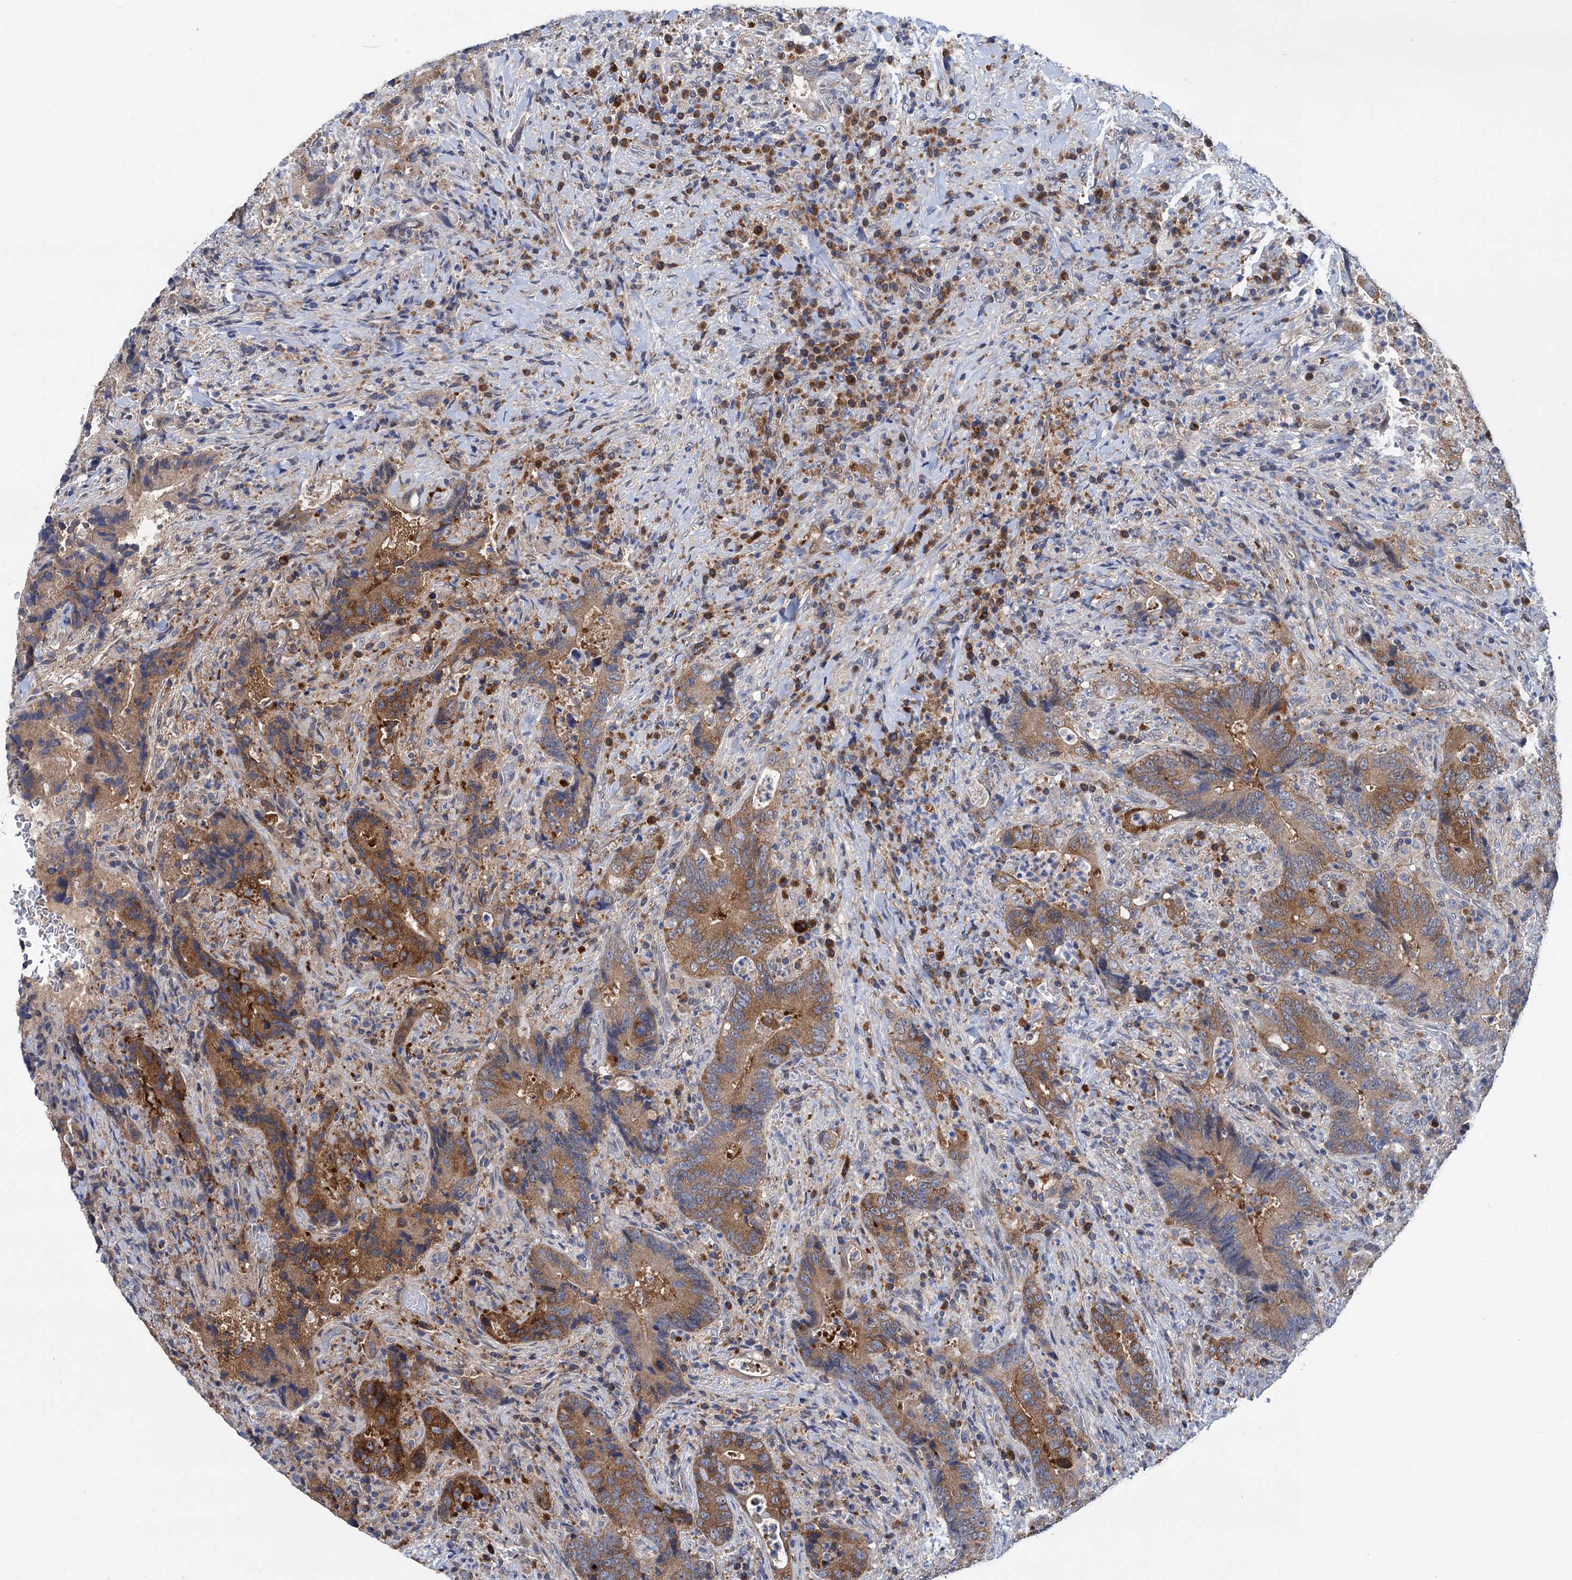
{"staining": {"intensity": "moderate", "quantity": ">75%", "location": "cytoplasmic/membranous"}, "tissue": "colorectal cancer", "cell_type": "Tumor cells", "image_type": "cancer", "snomed": [{"axis": "morphology", "description": "Adenocarcinoma, NOS"}, {"axis": "topography", "description": "Colon"}], "caption": "The image demonstrates staining of colorectal cancer (adenocarcinoma), revealing moderate cytoplasmic/membranous protein positivity (brown color) within tumor cells. Immunohistochemistry (ihc) stains the protein of interest in brown and the nuclei are stained blue.", "gene": "ZNRD2", "patient": {"sex": "female", "age": 75}}